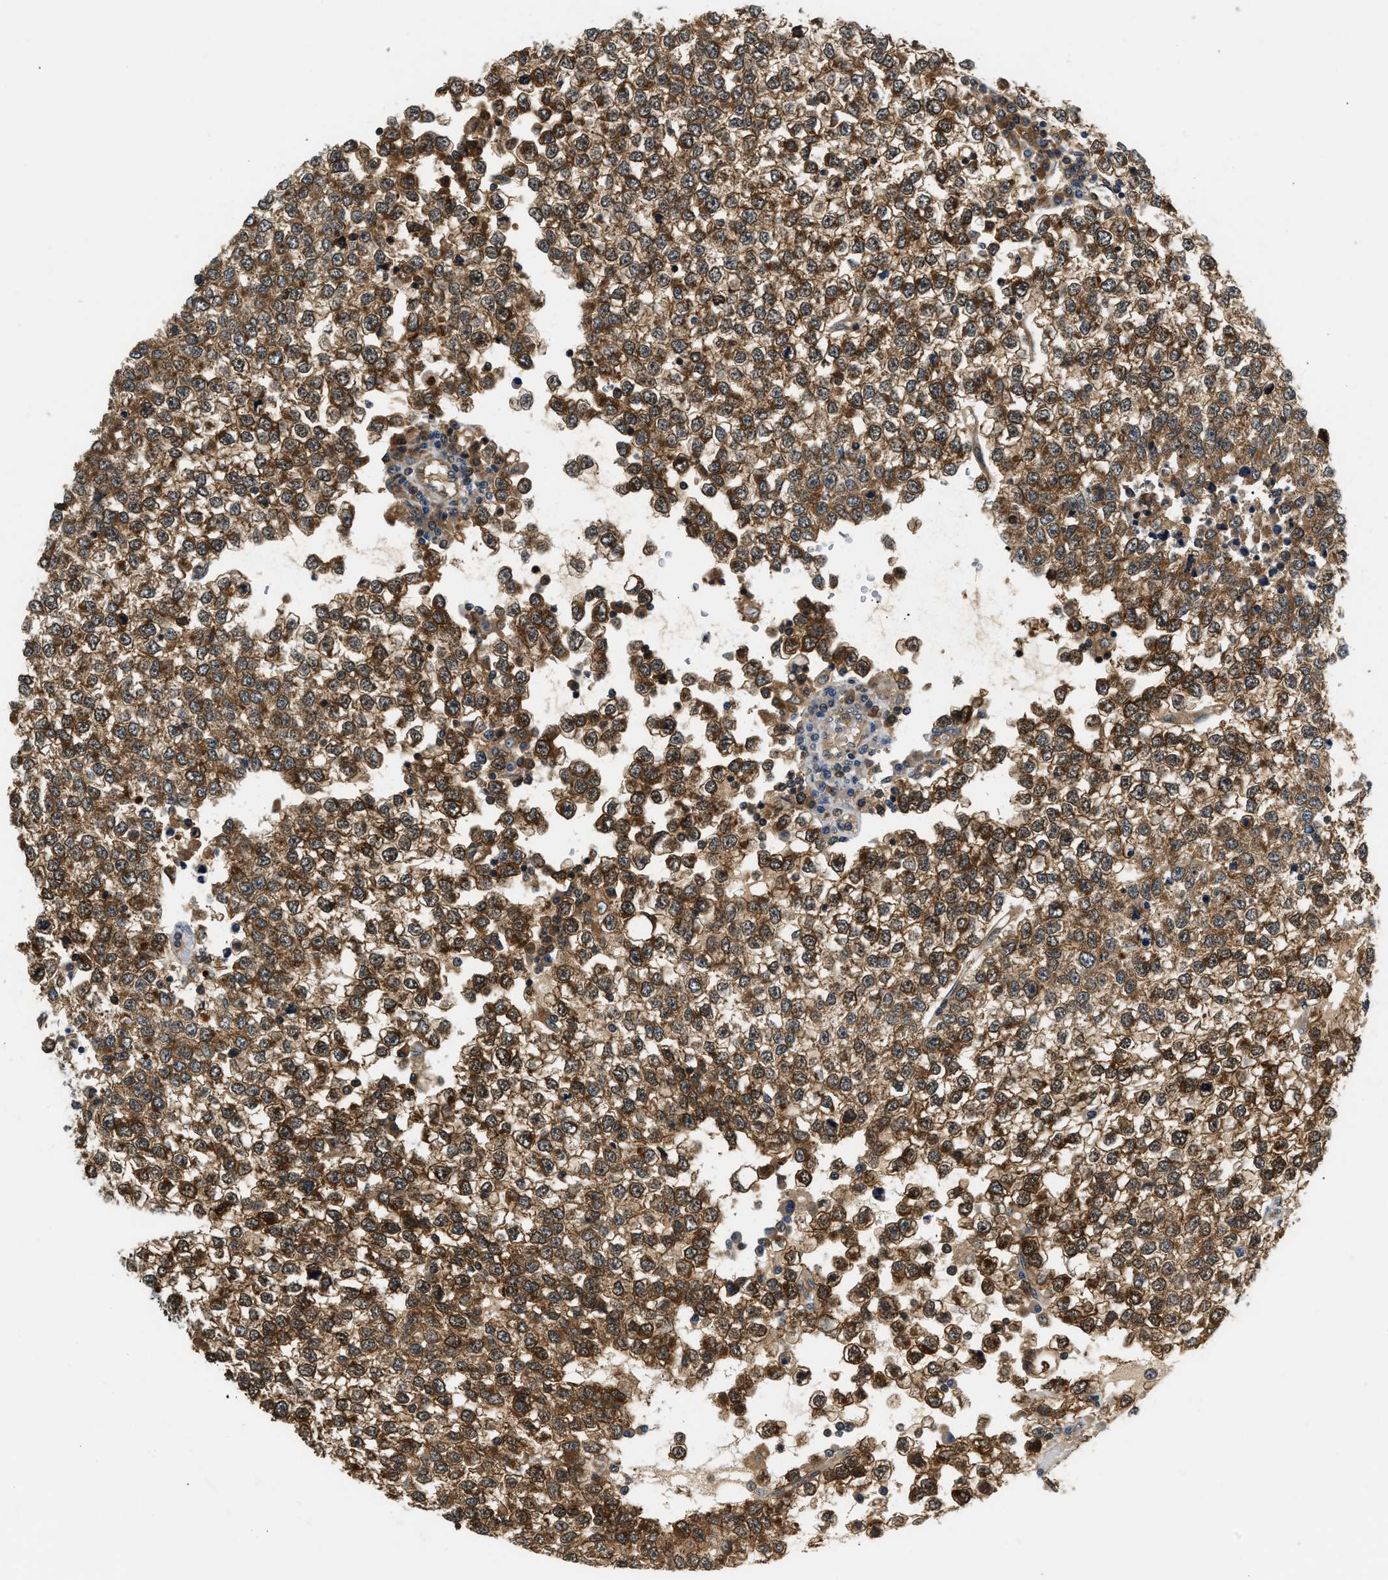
{"staining": {"intensity": "moderate", "quantity": ">75%", "location": "cytoplasmic/membranous,nuclear"}, "tissue": "testis cancer", "cell_type": "Tumor cells", "image_type": "cancer", "snomed": [{"axis": "morphology", "description": "Seminoma, NOS"}, {"axis": "topography", "description": "Testis"}], "caption": "An IHC histopathology image of tumor tissue is shown. Protein staining in brown labels moderate cytoplasmic/membranous and nuclear positivity in testis cancer (seminoma) within tumor cells.", "gene": "EIF4EBP2", "patient": {"sex": "male", "age": 65}}